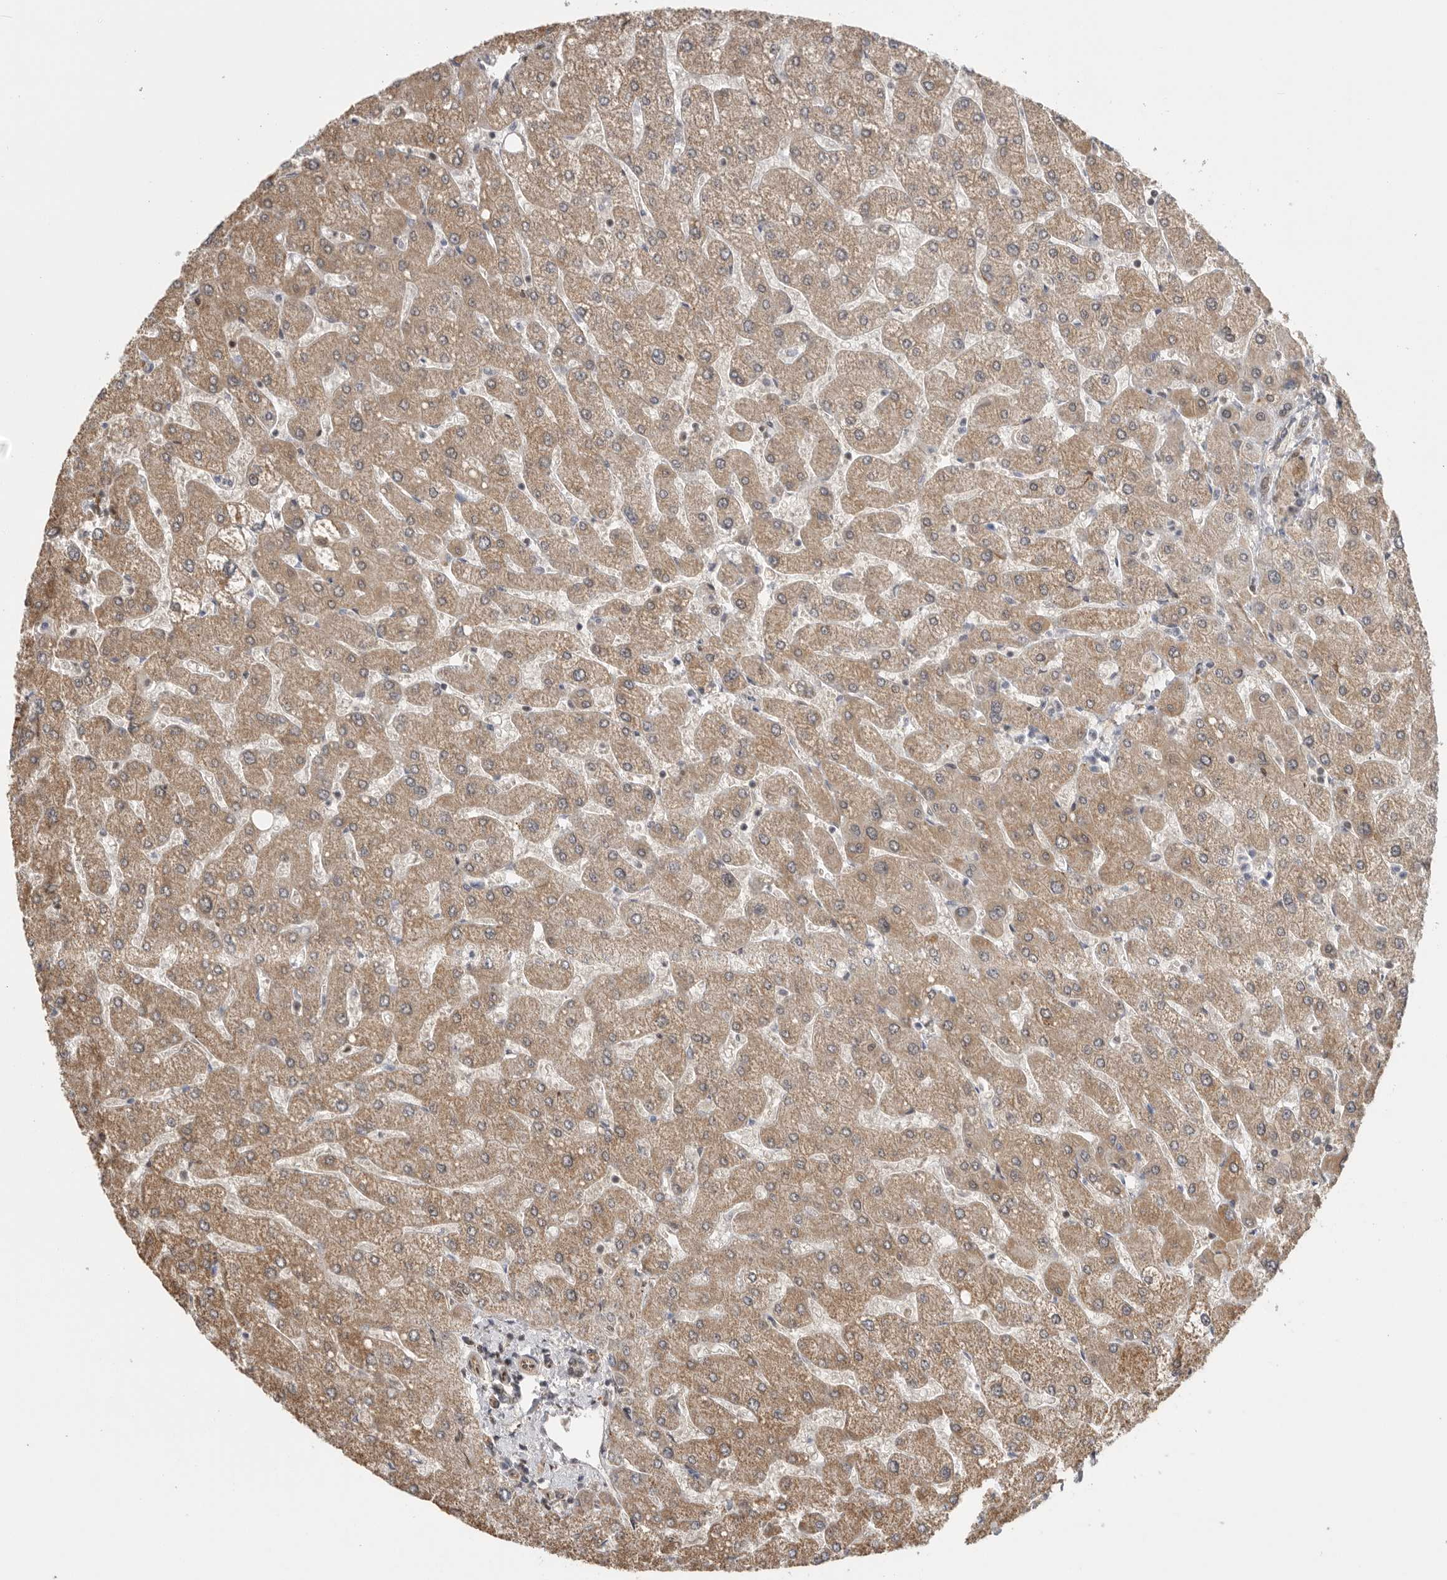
{"staining": {"intensity": "moderate", "quantity": ">75%", "location": "cytoplasmic/membranous"}, "tissue": "liver", "cell_type": "Cholangiocytes", "image_type": "normal", "snomed": [{"axis": "morphology", "description": "Normal tissue, NOS"}, {"axis": "topography", "description": "Liver"}], "caption": "DAB (3,3'-diaminobenzidine) immunohistochemical staining of benign liver demonstrates moderate cytoplasmic/membranous protein staining in approximately >75% of cholangiocytes. (brown staining indicates protein expression, while blue staining denotes nuclei).", "gene": "VPS50", "patient": {"sex": "male", "age": 55}}